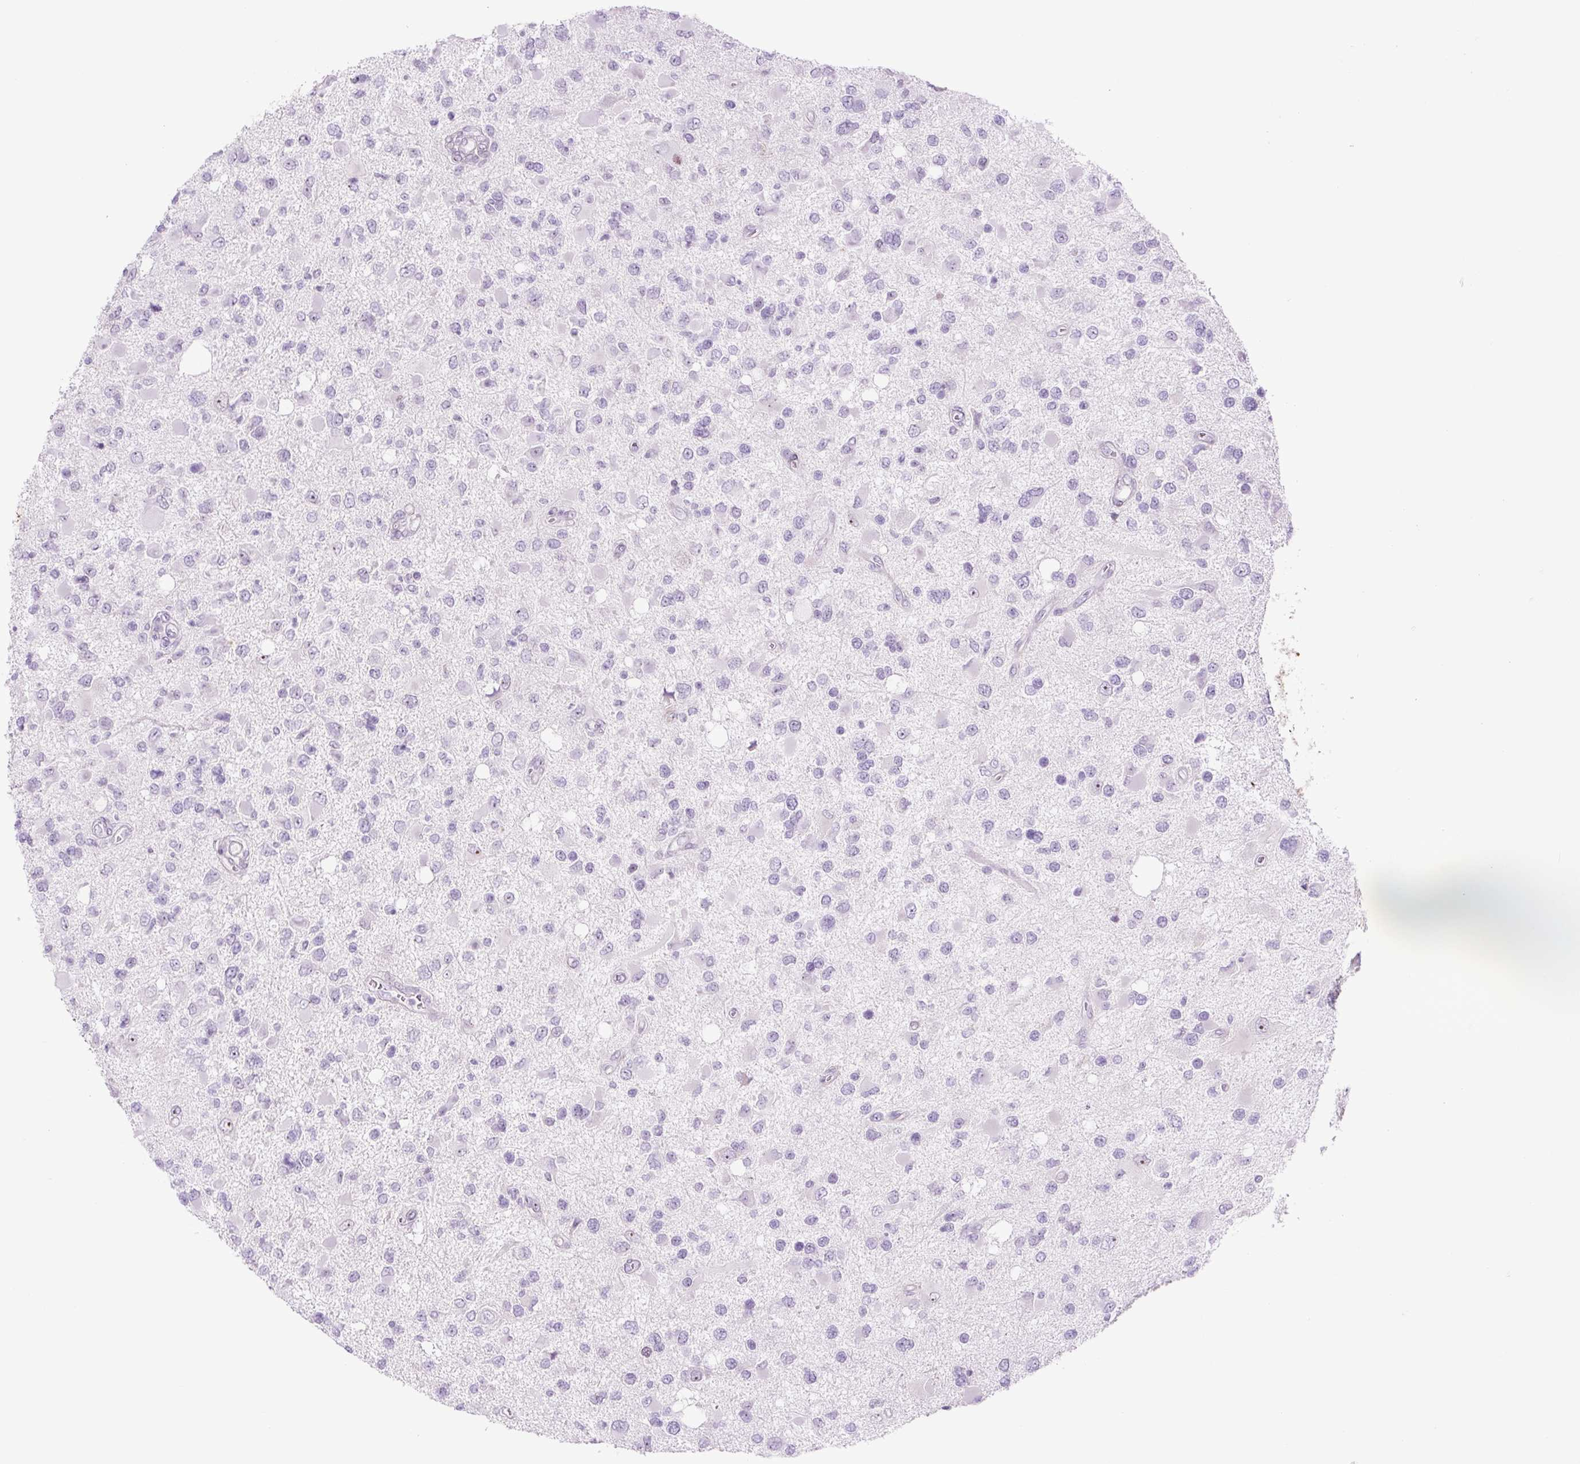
{"staining": {"intensity": "negative", "quantity": "none", "location": "none"}, "tissue": "glioma", "cell_type": "Tumor cells", "image_type": "cancer", "snomed": [{"axis": "morphology", "description": "Glioma, malignant, High grade"}, {"axis": "topography", "description": "Brain"}], "caption": "Image shows no protein expression in tumor cells of malignant glioma (high-grade) tissue.", "gene": "RRS1", "patient": {"sex": "male", "age": 53}}